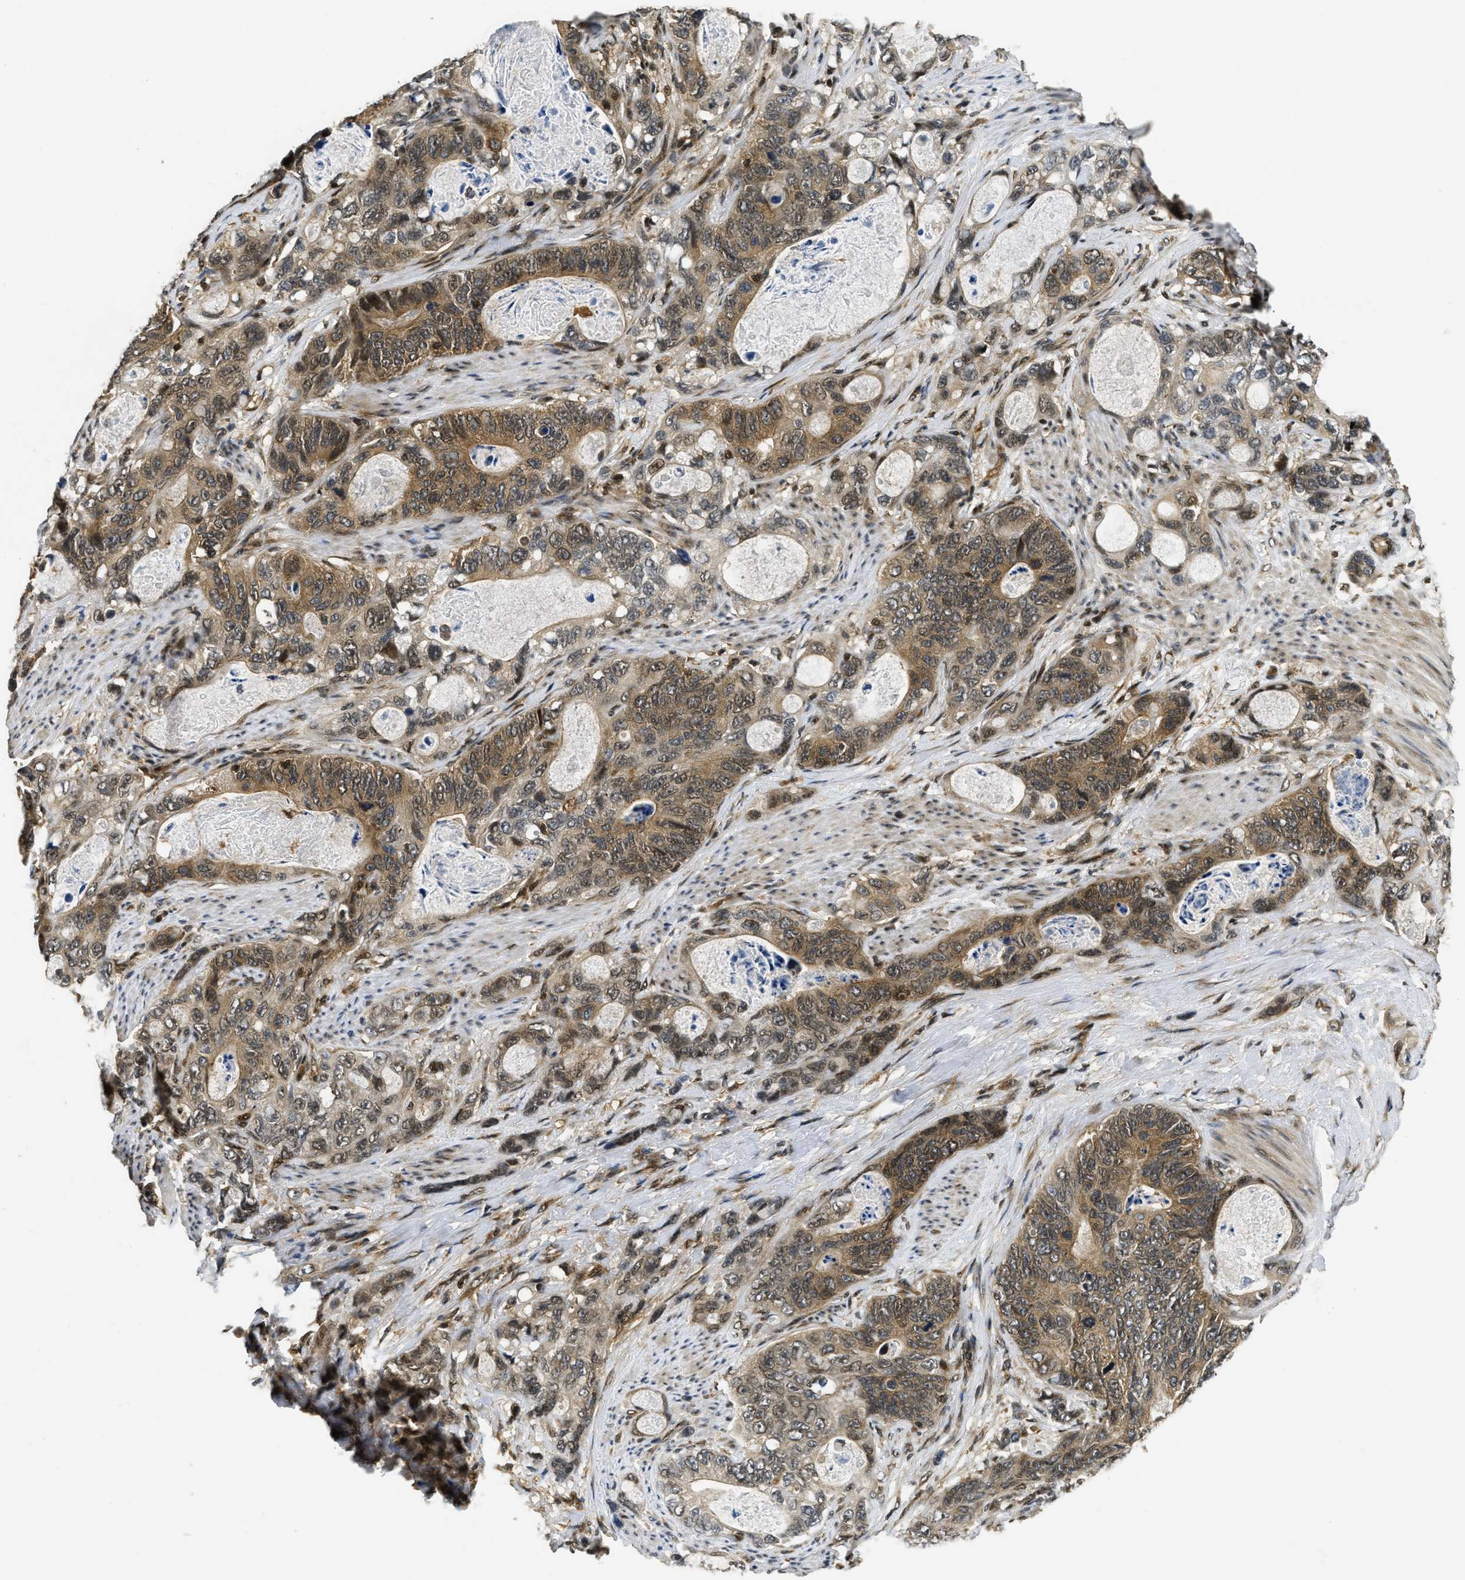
{"staining": {"intensity": "moderate", "quantity": ">75%", "location": "cytoplasmic/membranous"}, "tissue": "stomach cancer", "cell_type": "Tumor cells", "image_type": "cancer", "snomed": [{"axis": "morphology", "description": "Normal tissue, NOS"}, {"axis": "morphology", "description": "Adenocarcinoma, NOS"}, {"axis": "topography", "description": "Stomach"}], "caption": "Adenocarcinoma (stomach) stained for a protein (brown) demonstrates moderate cytoplasmic/membranous positive positivity in about >75% of tumor cells.", "gene": "ADSL", "patient": {"sex": "female", "age": 89}}